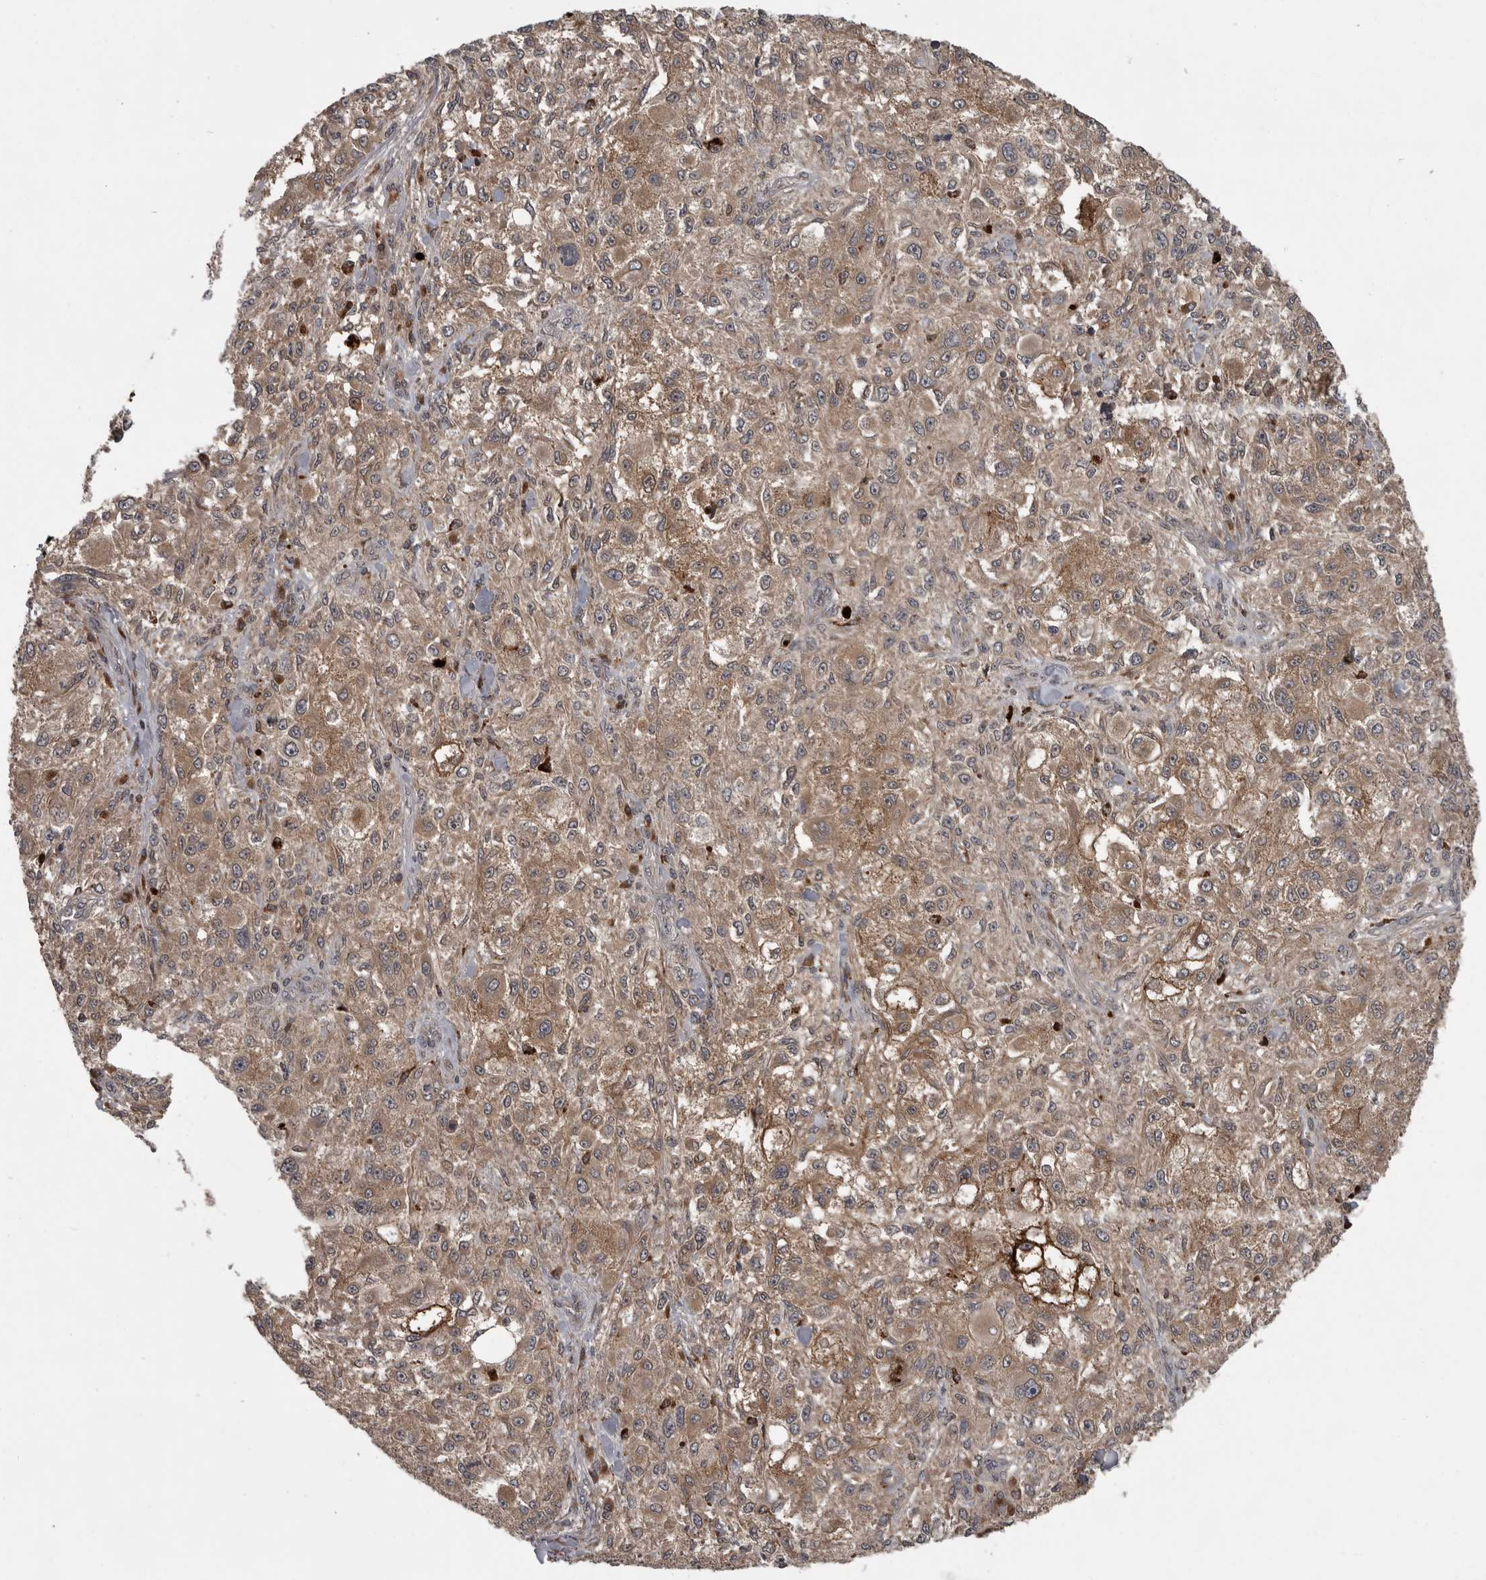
{"staining": {"intensity": "moderate", "quantity": ">75%", "location": "cytoplasmic/membranous"}, "tissue": "melanoma", "cell_type": "Tumor cells", "image_type": "cancer", "snomed": [{"axis": "morphology", "description": "Necrosis, NOS"}, {"axis": "morphology", "description": "Malignant melanoma, NOS"}, {"axis": "topography", "description": "Skin"}], "caption": "Moderate cytoplasmic/membranous positivity is identified in approximately >75% of tumor cells in malignant melanoma.", "gene": "GPR31", "patient": {"sex": "female", "age": 87}}